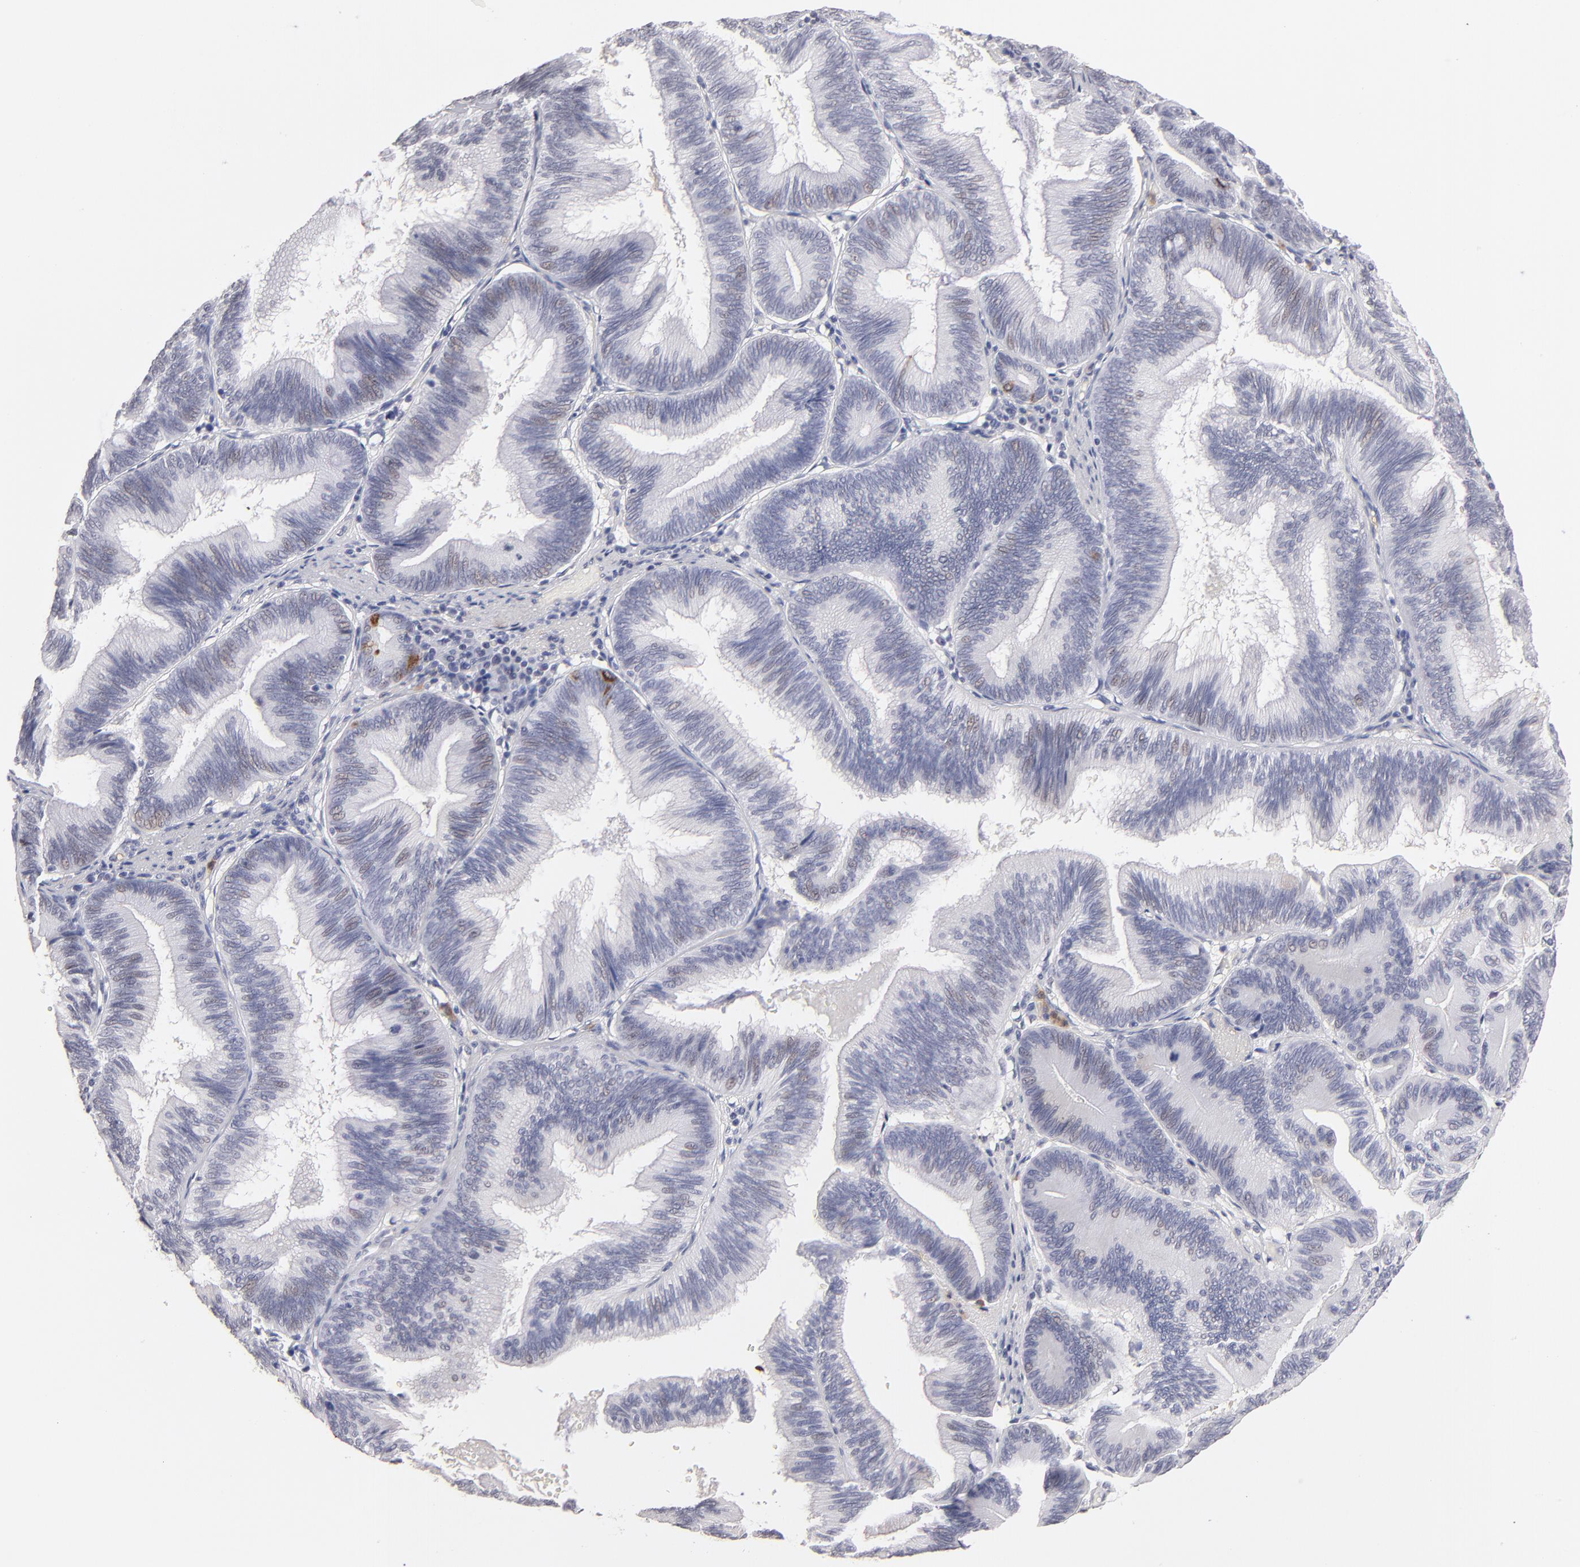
{"staining": {"intensity": "strong", "quantity": "<25%", "location": "cytoplasmic/membranous"}, "tissue": "pancreatic cancer", "cell_type": "Tumor cells", "image_type": "cancer", "snomed": [{"axis": "morphology", "description": "Adenocarcinoma, NOS"}, {"axis": "topography", "description": "Pancreas"}], "caption": "A medium amount of strong cytoplasmic/membranous expression is identified in about <25% of tumor cells in pancreatic adenocarcinoma tissue.", "gene": "MGAM", "patient": {"sex": "male", "age": 82}}